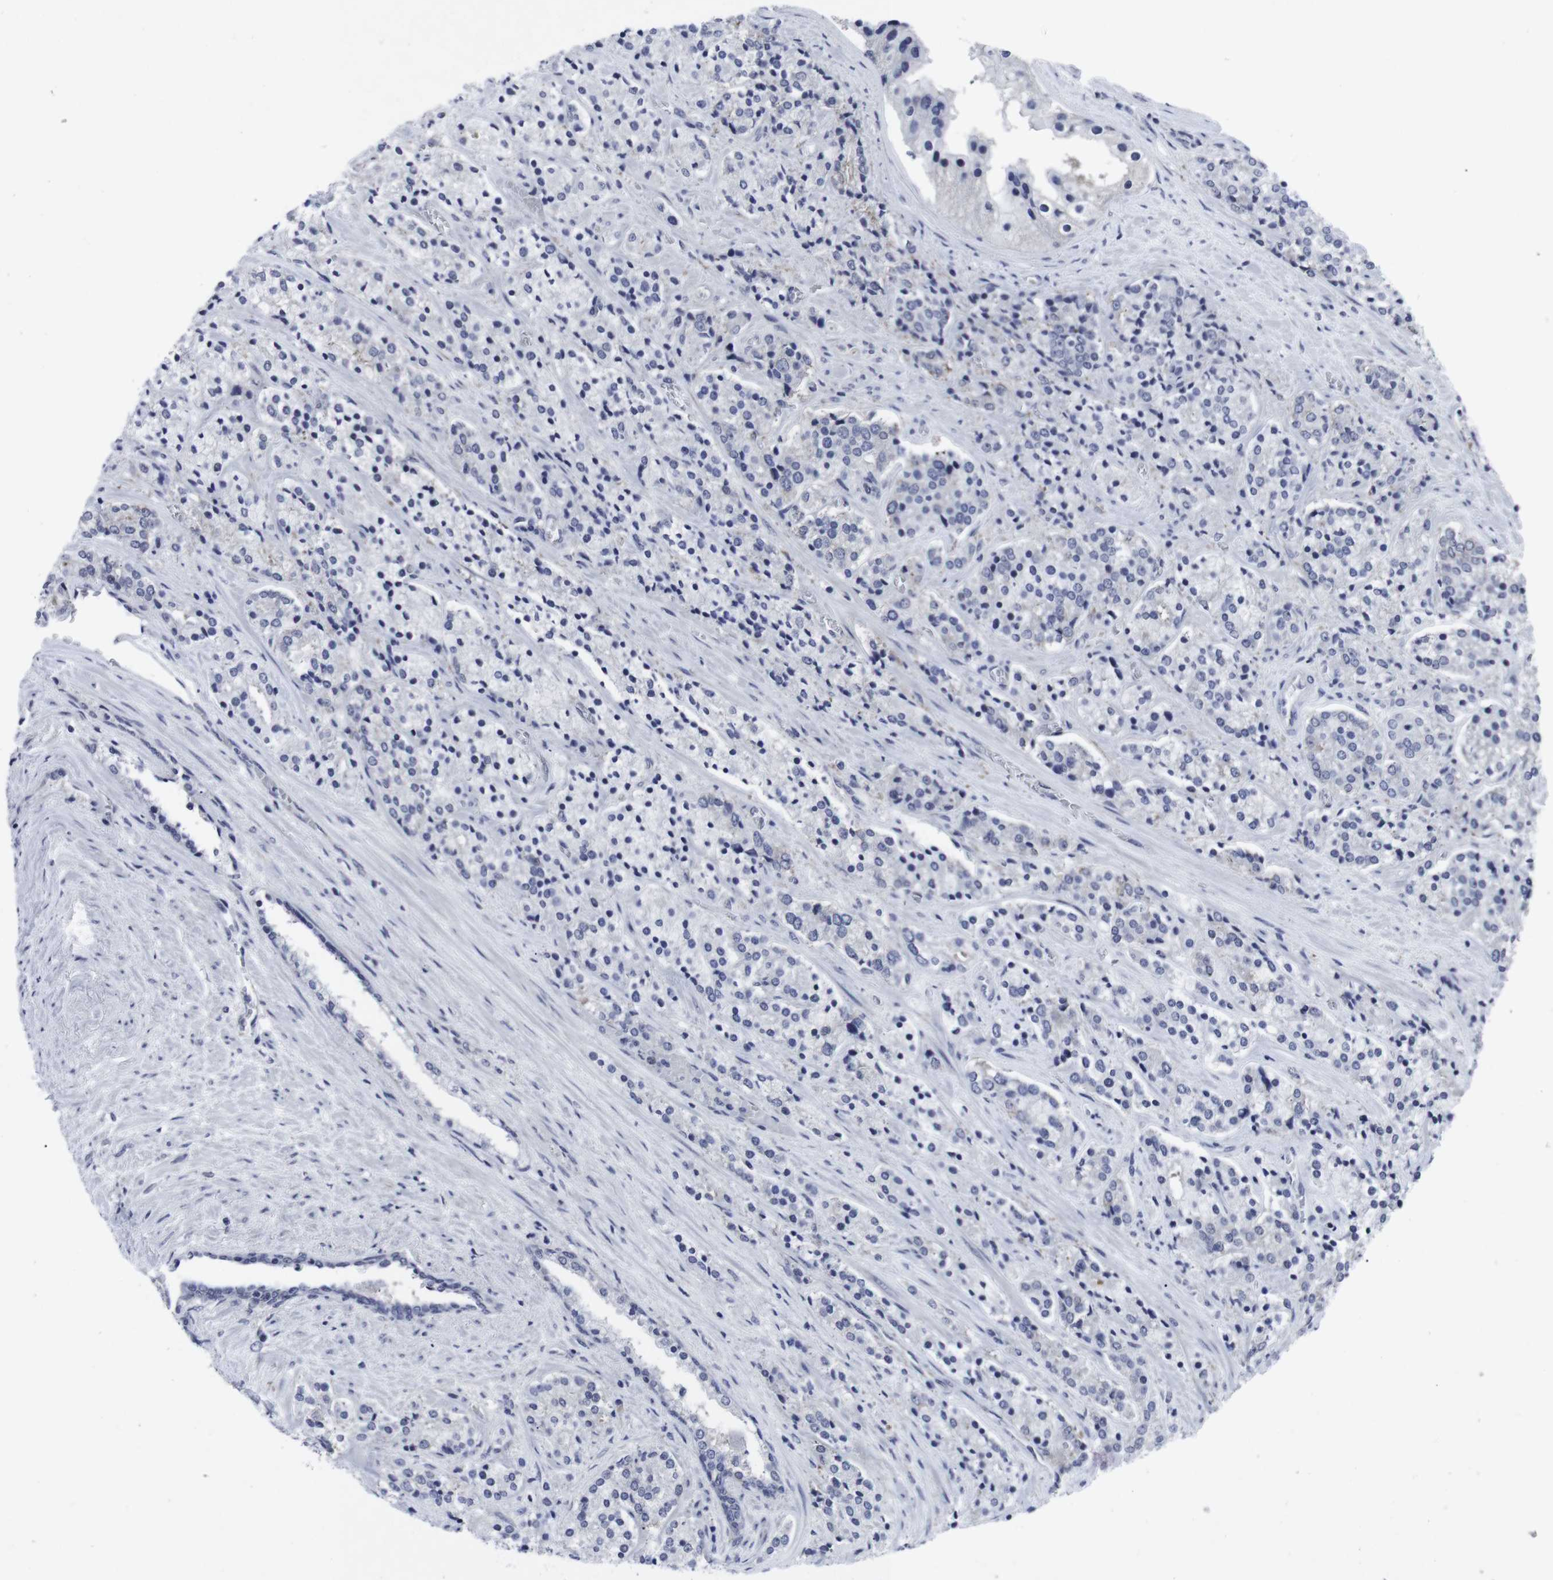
{"staining": {"intensity": "negative", "quantity": "none", "location": "none"}, "tissue": "prostate cancer", "cell_type": "Tumor cells", "image_type": "cancer", "snomed": [{"axis": "morphology", "description": "Adenocarcinoma, High grade"}, {"axis": "topography", "description": "Prostate"}], "caption": "An immunohistochemistry photomicrograph of prostate adenocarcinoma (high-grade) is shown. There is no staining in tumor cells of prostate adenocarcinoma (high-grade).", "gene": "GEMIN2", "patient": {"sex": "male", "age": 71}}